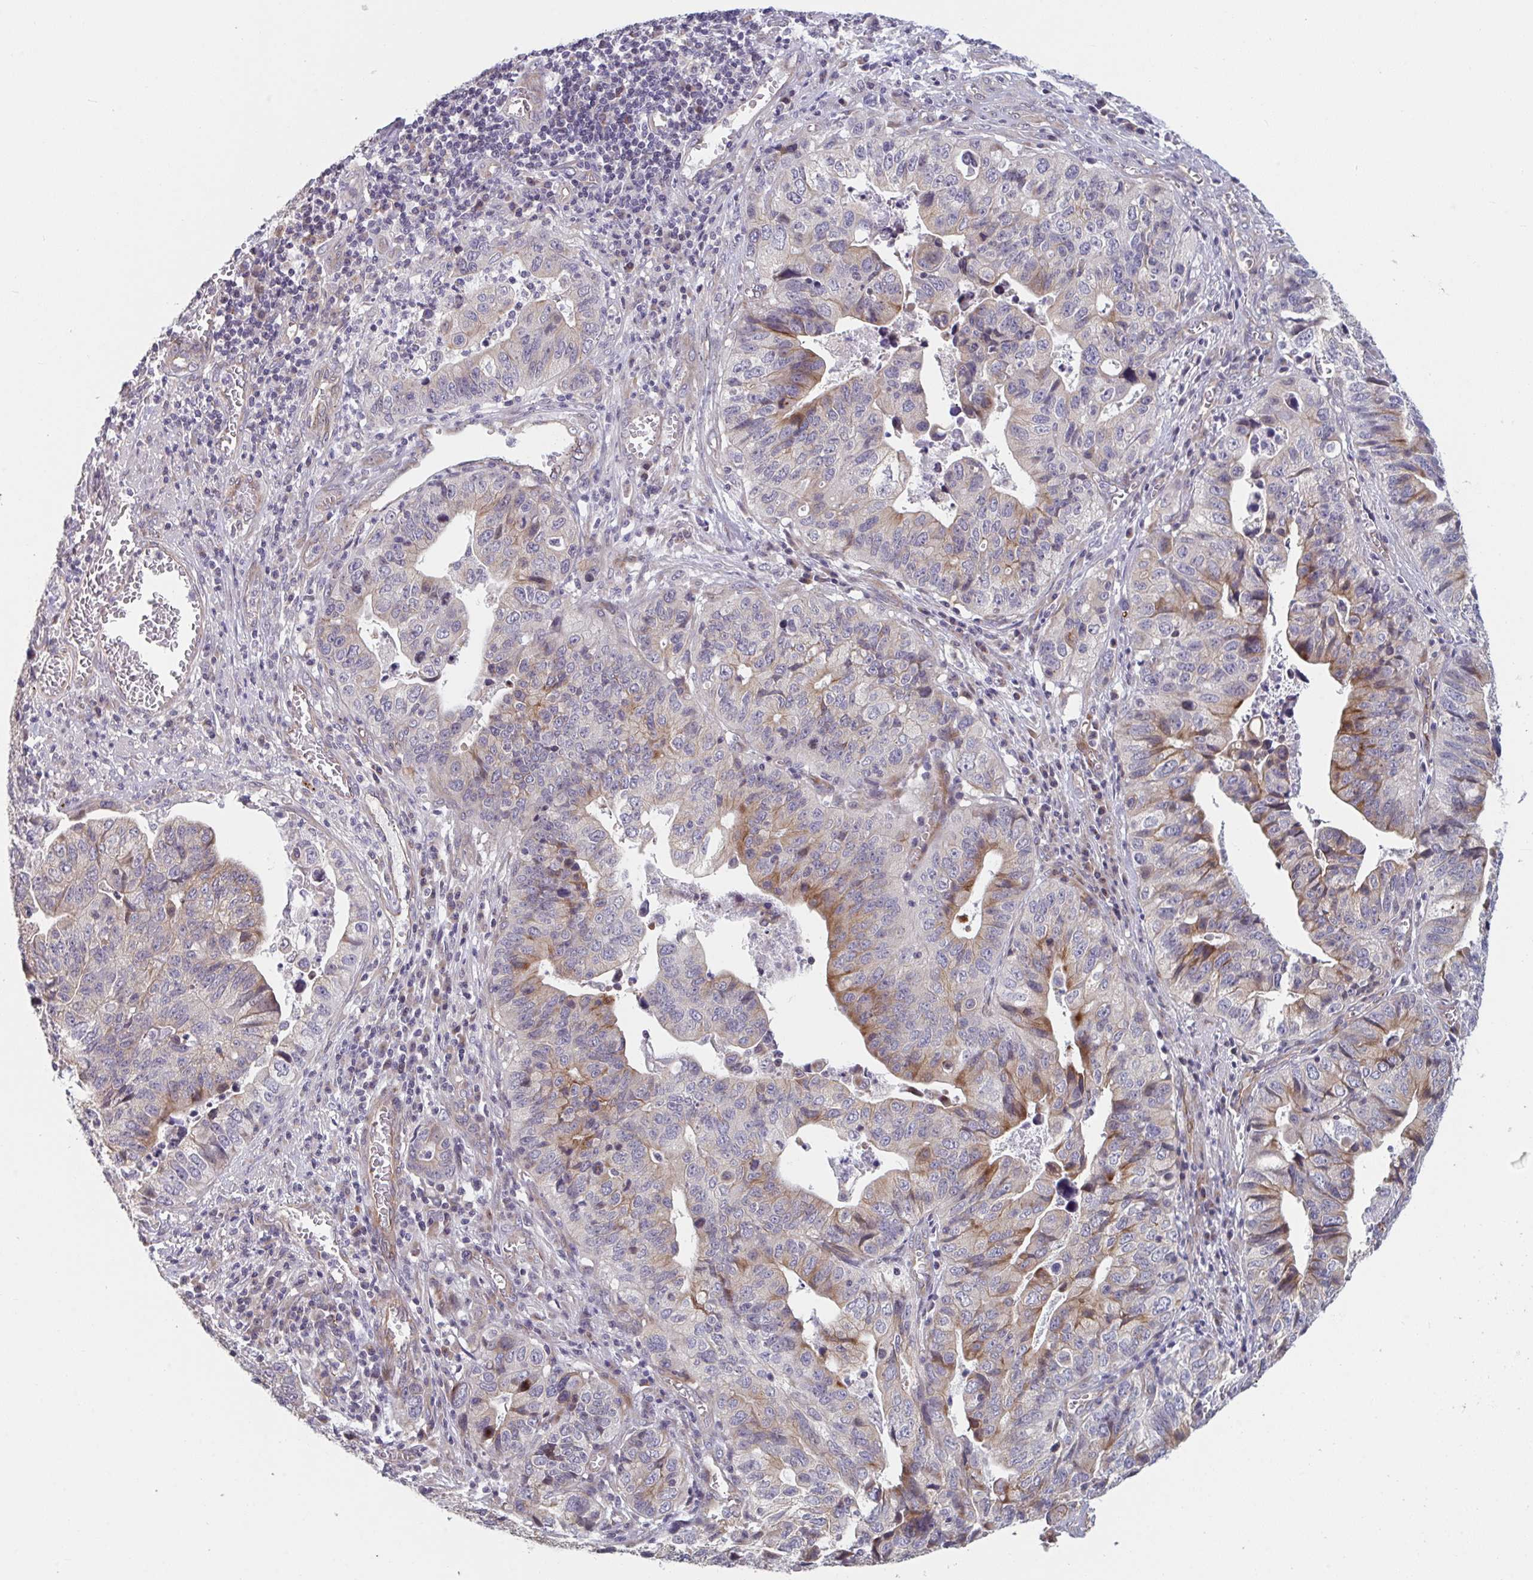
{"staining": {"intensity": "moderate", "quantity": "<25%", "location": "cytoplasmic/membranous"}, "tissue": "stomach cancer", "cell_type": "Tumor cells", "image_type": "cancer", "snomed": [{"axis": "morphology", "description": "Adenocarcinoma, NOS"}, {"axis": "topography", "description": "Stomach, upper"}], "caption": "IHC photomicrograph of neoplastic tissue: stomach cancer (adenocarcinoma) stained using immunohistochemistry displays low levels of moderate protein expression localized specifically in the cytoplasmic/membranous of tumor cells, appearing as a cytoplasmic/membranous brown color.", "gene": "TNFSF10", "patient": {"sex": "female", "age": 67}}